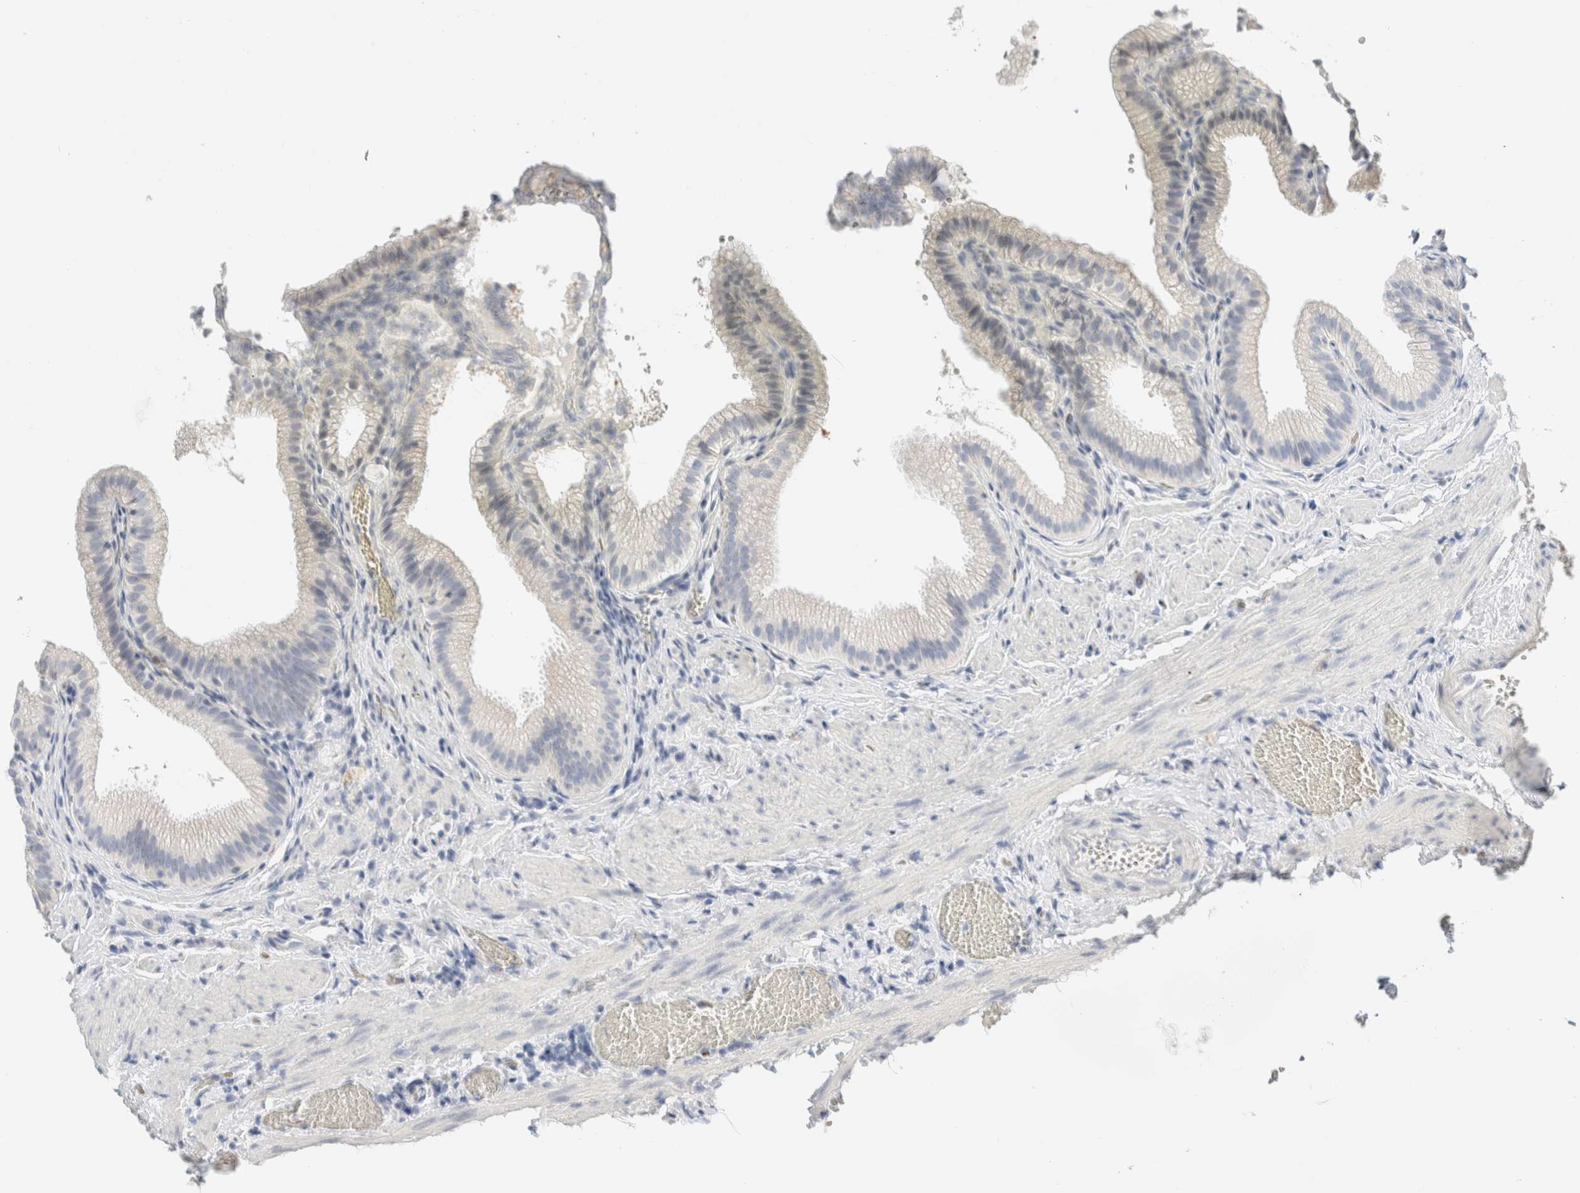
{"staining": {"intensity": "negative", "quantity": "none", "location": "none"}, "tissue": "gallbladder", "cell_type": "Glandular cells", "image_type": "normal", "snomed": [{"axis": "morphology", "description": "Normal tissue, NOS"}, {"axis": "topography", "description": "Gallbladder"}], "caption": "Gallbladder stained for a protein using immunohistochemistry shows no positivity glandular cells.", "gene": "ARG1", "patient": {"sex": "male", "age": 38}}